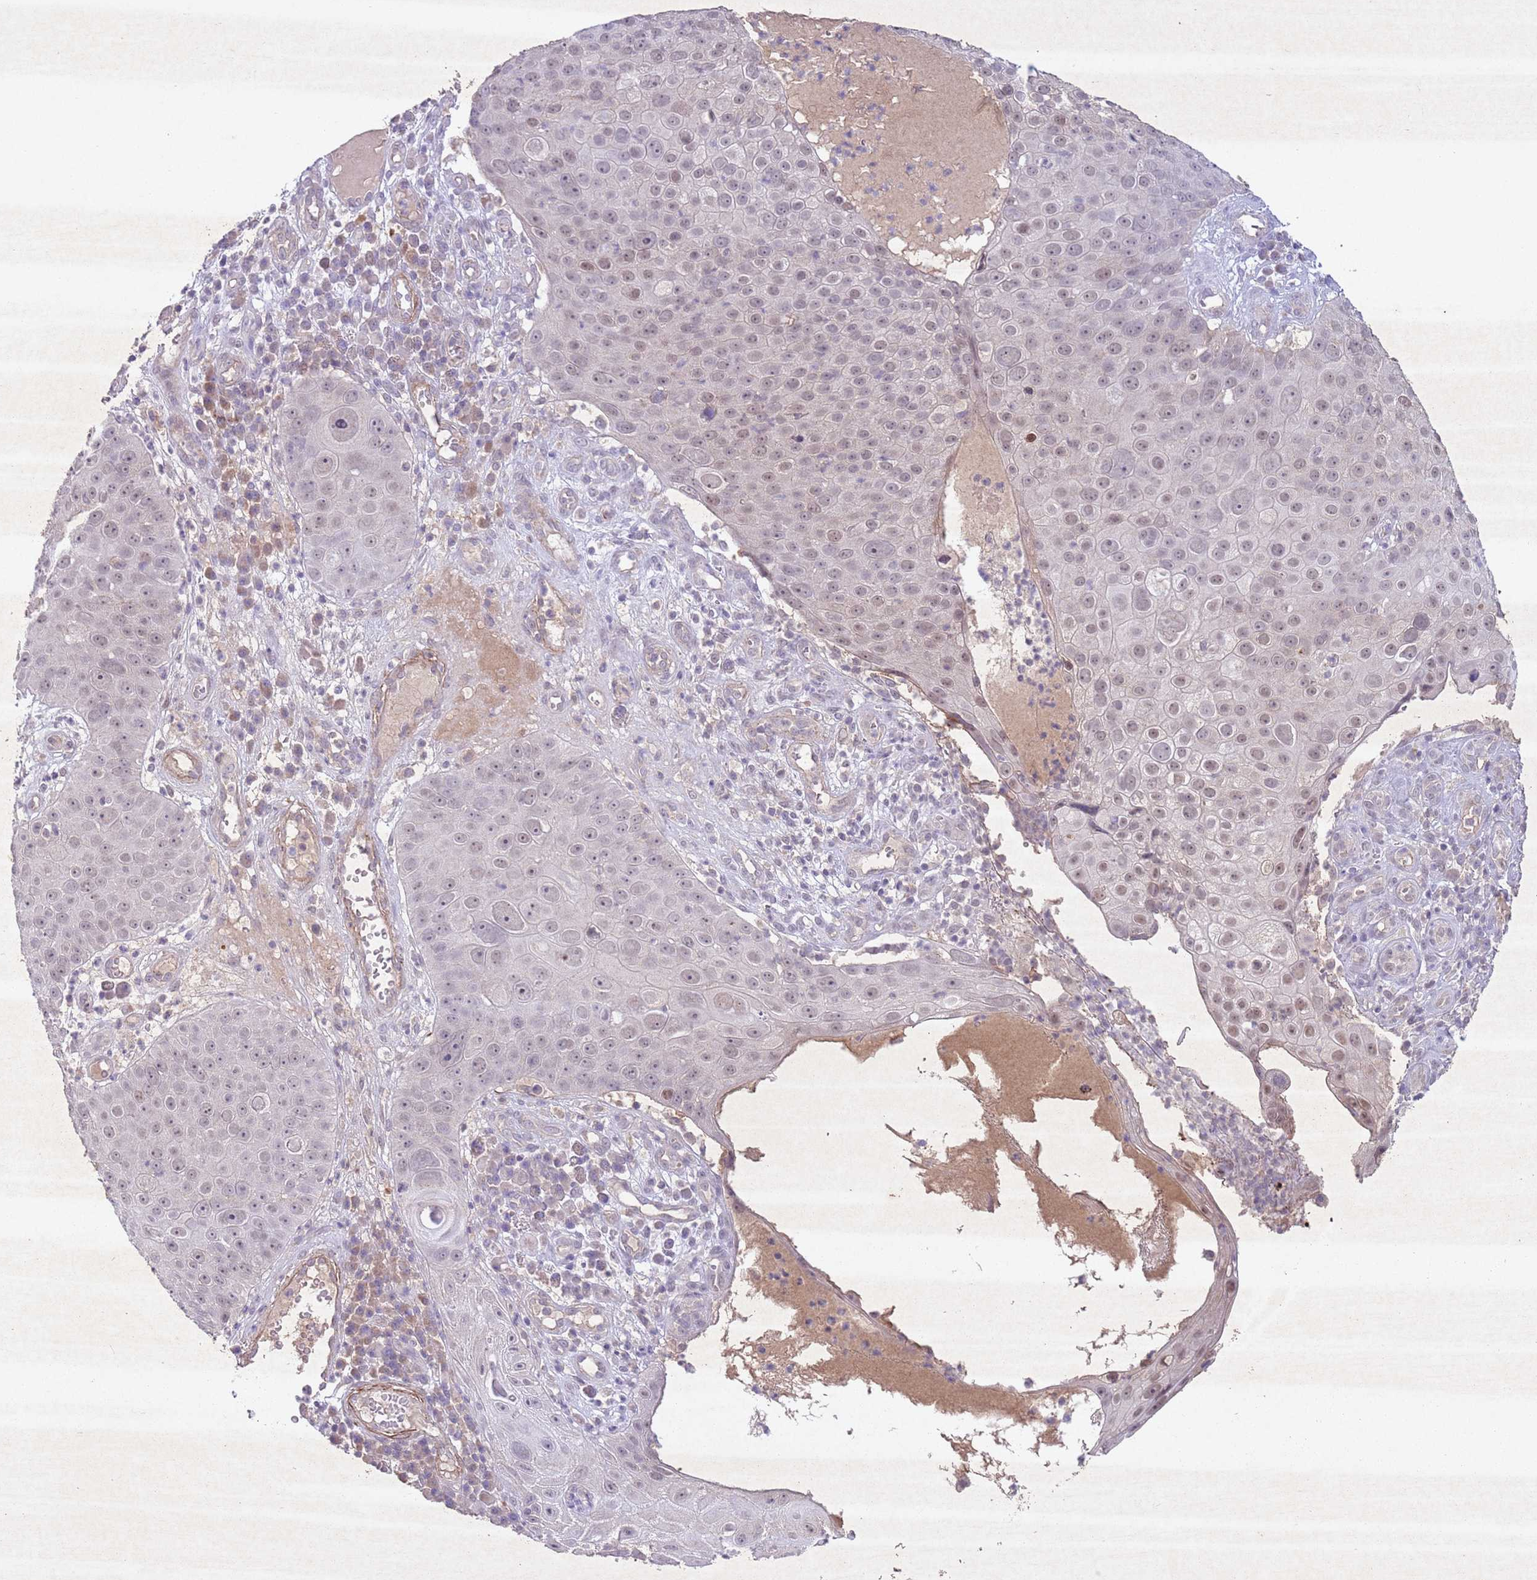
{"staining": {"intensity": "weak", "quantity": "25%-75%", "location": "nuclear"}, "tissue": "skin cancer", "cell_type": "Tumor cells", "image_type": "cancer", "snomed": [{"axis": "morphology", "description": "Squamous cell carcinoma, NOS"}, {"axis": "topography", "description": "Skin"}], "caption": "Immunohistochemistry (IHC) micrograph of neoplastic tissue: skin cancer stained using immunohistochemistry (IHC) demonstrates low levels of weak protein expression localized specifically in the nuclear of tumor cells, appearing as a nuclear brown color.", "gene": "CCNI", "patient": {"sex": "male", "age": 71}}